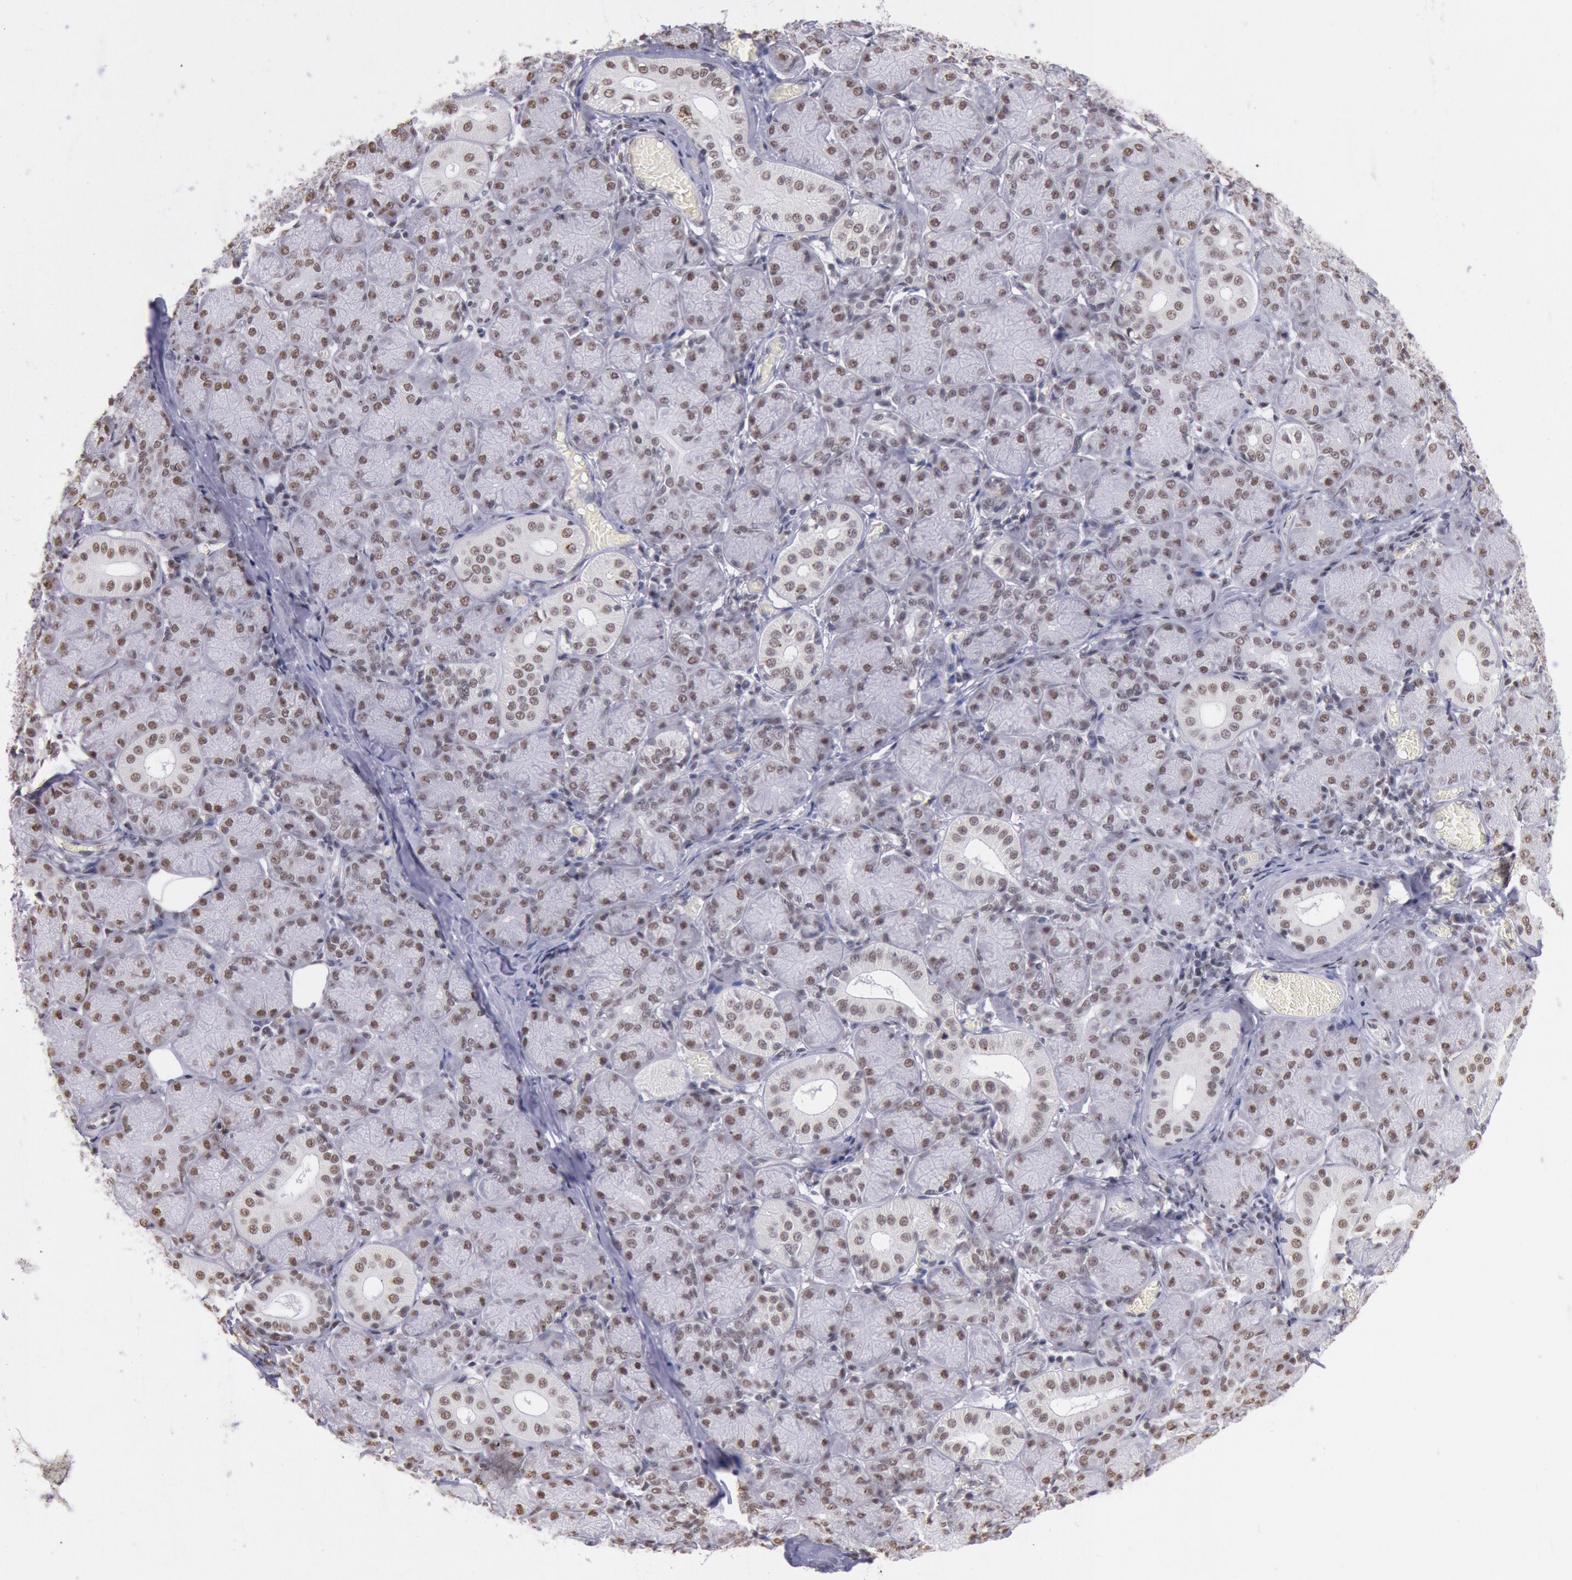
{"staining": {"intensity": "weak", "quantity": ">75%", "location": "nuclear"}, "tissue": "salivary gland", "cell_type": "Glandular cells", "image_type": "normal", "snomed": [{"axis": "morphology", "description": "Normal tissue, NOS"}, {"axis": "topography", "description": "Salivary gland"}], "caption": "The image displays staining of unremarkable salivary gland, revealing weak nuclear protein positivity (brown color) within glandular cells.", "gene": "SNRPD3", "patient": {"sex": "female", "age": 24}}